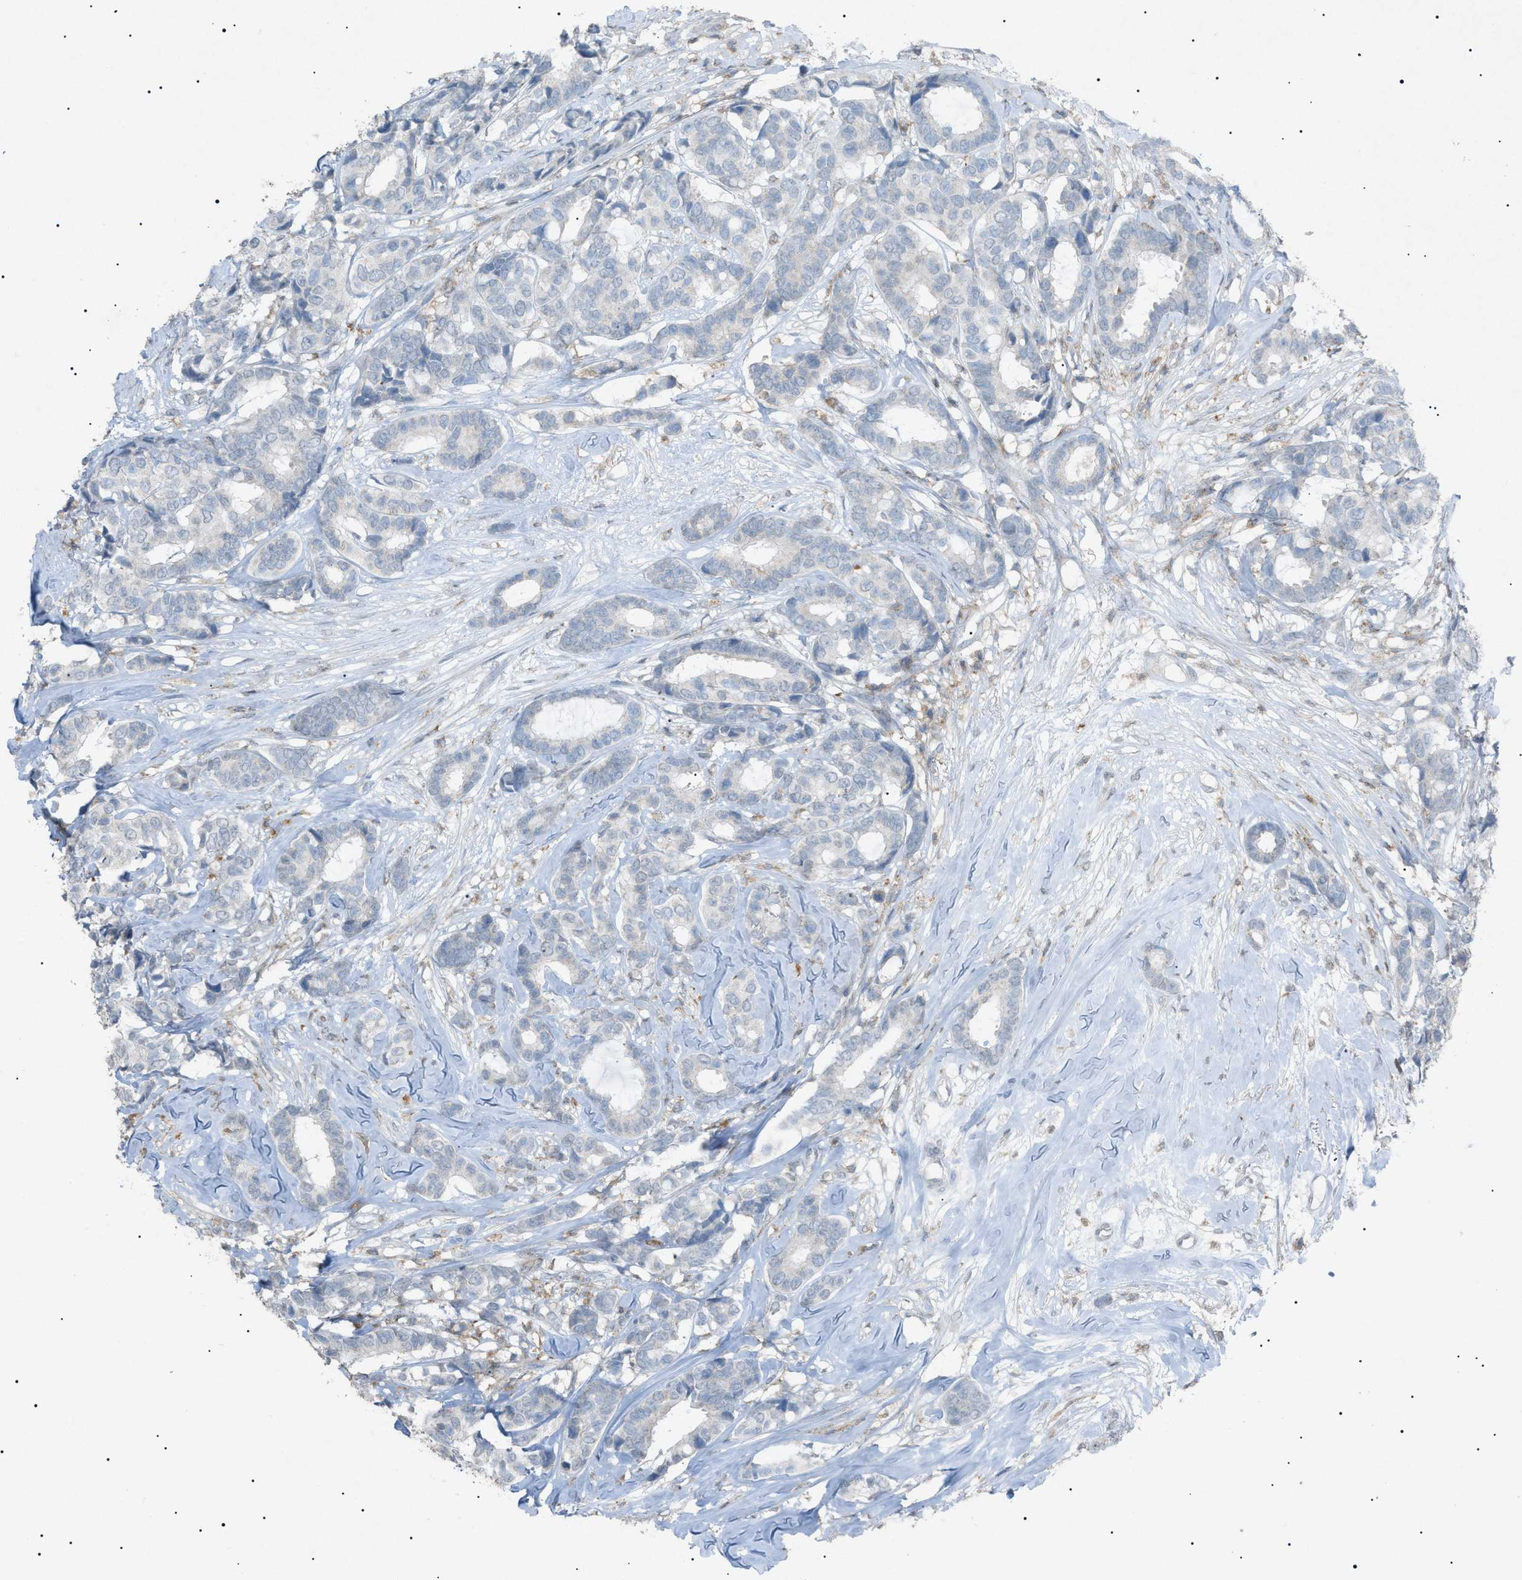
{"staining": {"intensity": "negative", "quantity": "none", "location": "none"}, "tissue": "breast cancer", "cell_type": "Tumor cells", "image_type": "cancer", "snomed": [{"axis": "morphology", "description": "Duct carcinoma"}, {"axis": "topography", "description": "Breast"}], "caption": "DAB immunohistochemical staining of human intraductal carcinoma (breast) reveals no significant staining in tumor cells.", "gene": "BTK", "patient": {"sex": "female", "age": 87}}